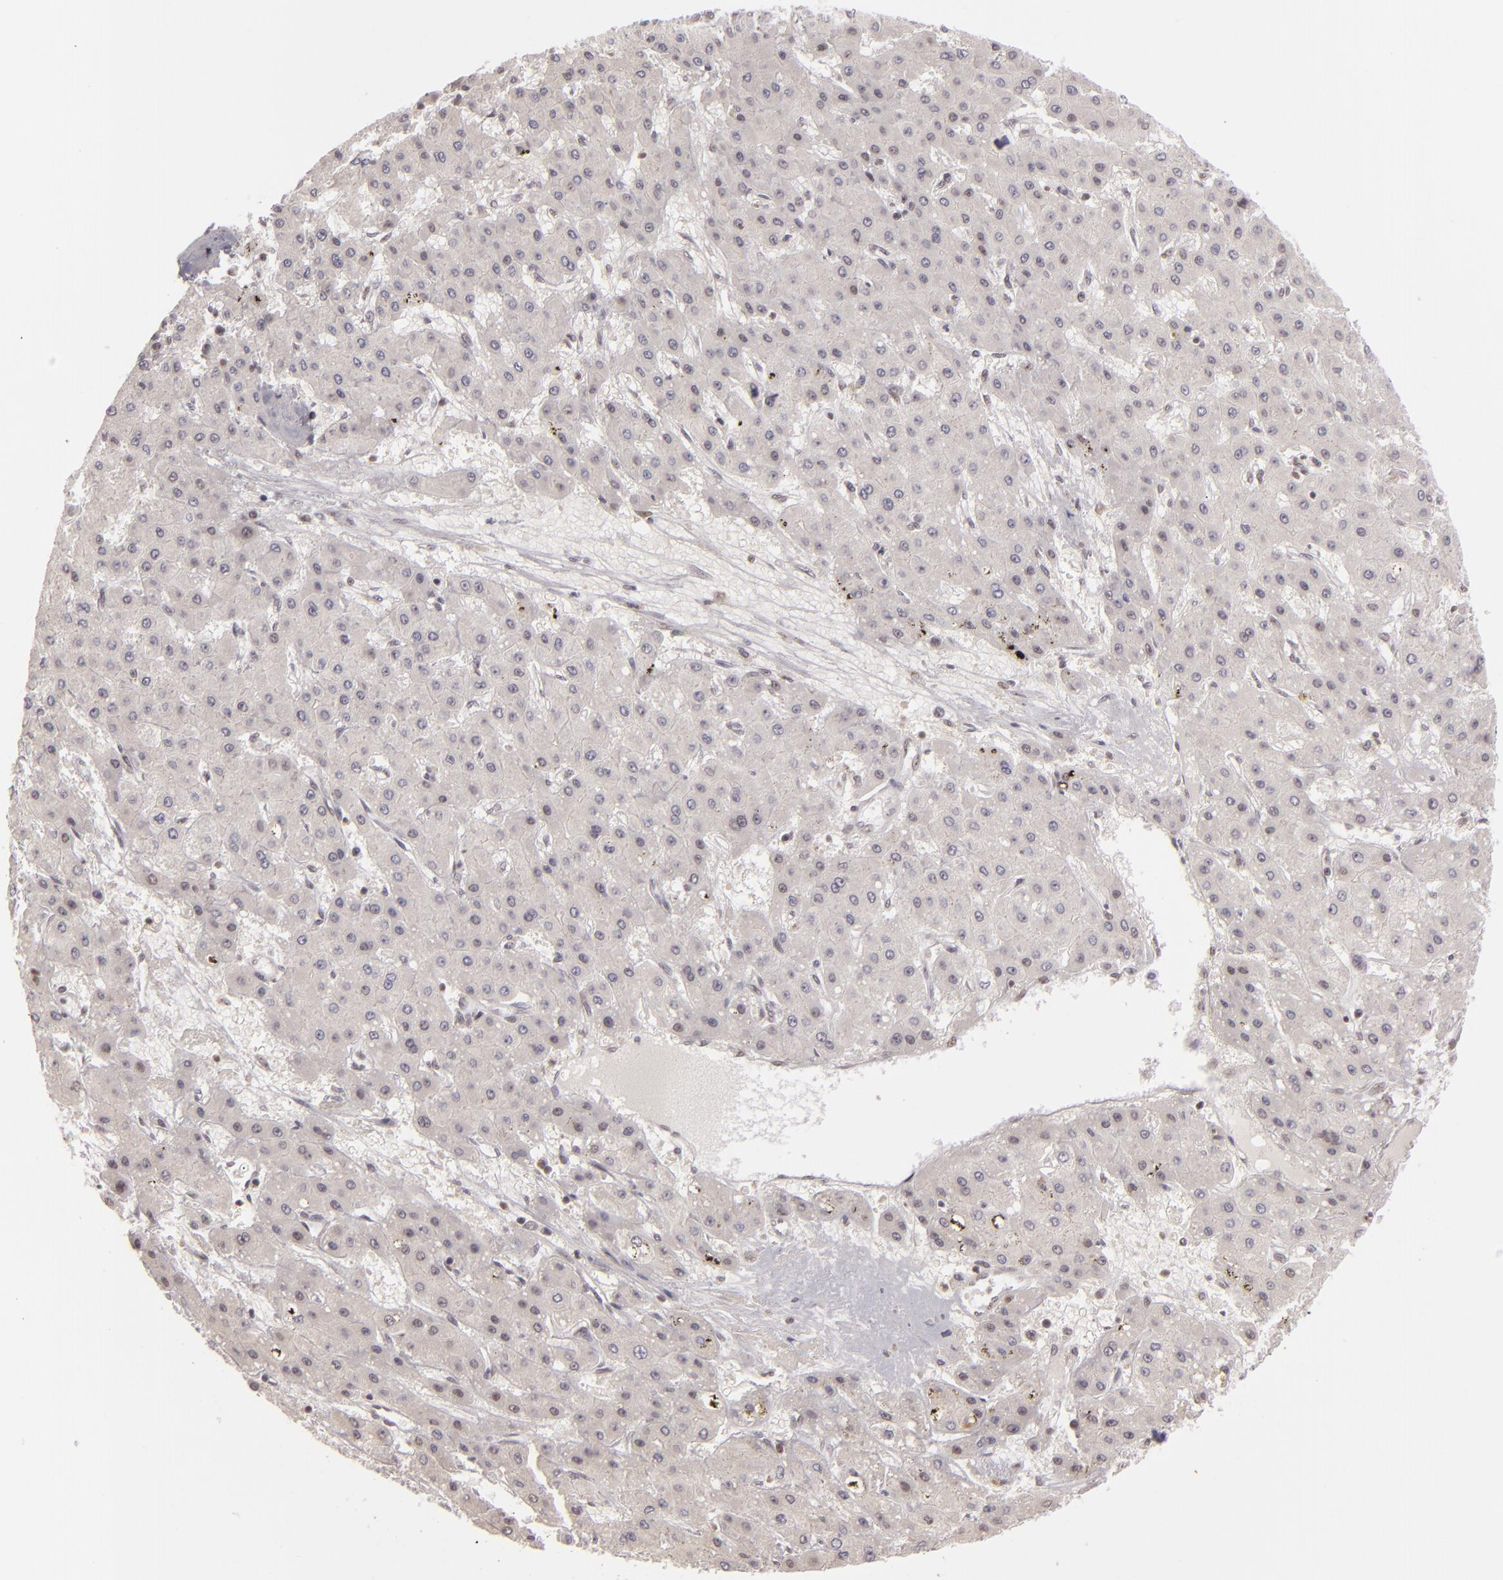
{"staining": {"intensity": "negative", "quantity": "none", "location": "none"}, "tissue": "liver cancer", "cell_type": "Tumor cells", "image_type": "cancer", "snomed": [{"axis": "morphology", "description": "Carcinoma, Hepatocellular, NOS"}, {"axis": "topography", "description": "Liver"}], "caption": "Liver cancer was stained to show a protein in brown. There is no significant staining in tumor cells. The staining was performed using DAB (3,3'-diaminobenzidine) to visualize the protein expression in brown, while the nuclei were stained in blue with hematoxylin (Magnification: 20x).", "gene": "DAXX", "patient": {"sex": "female", "age": 52}}